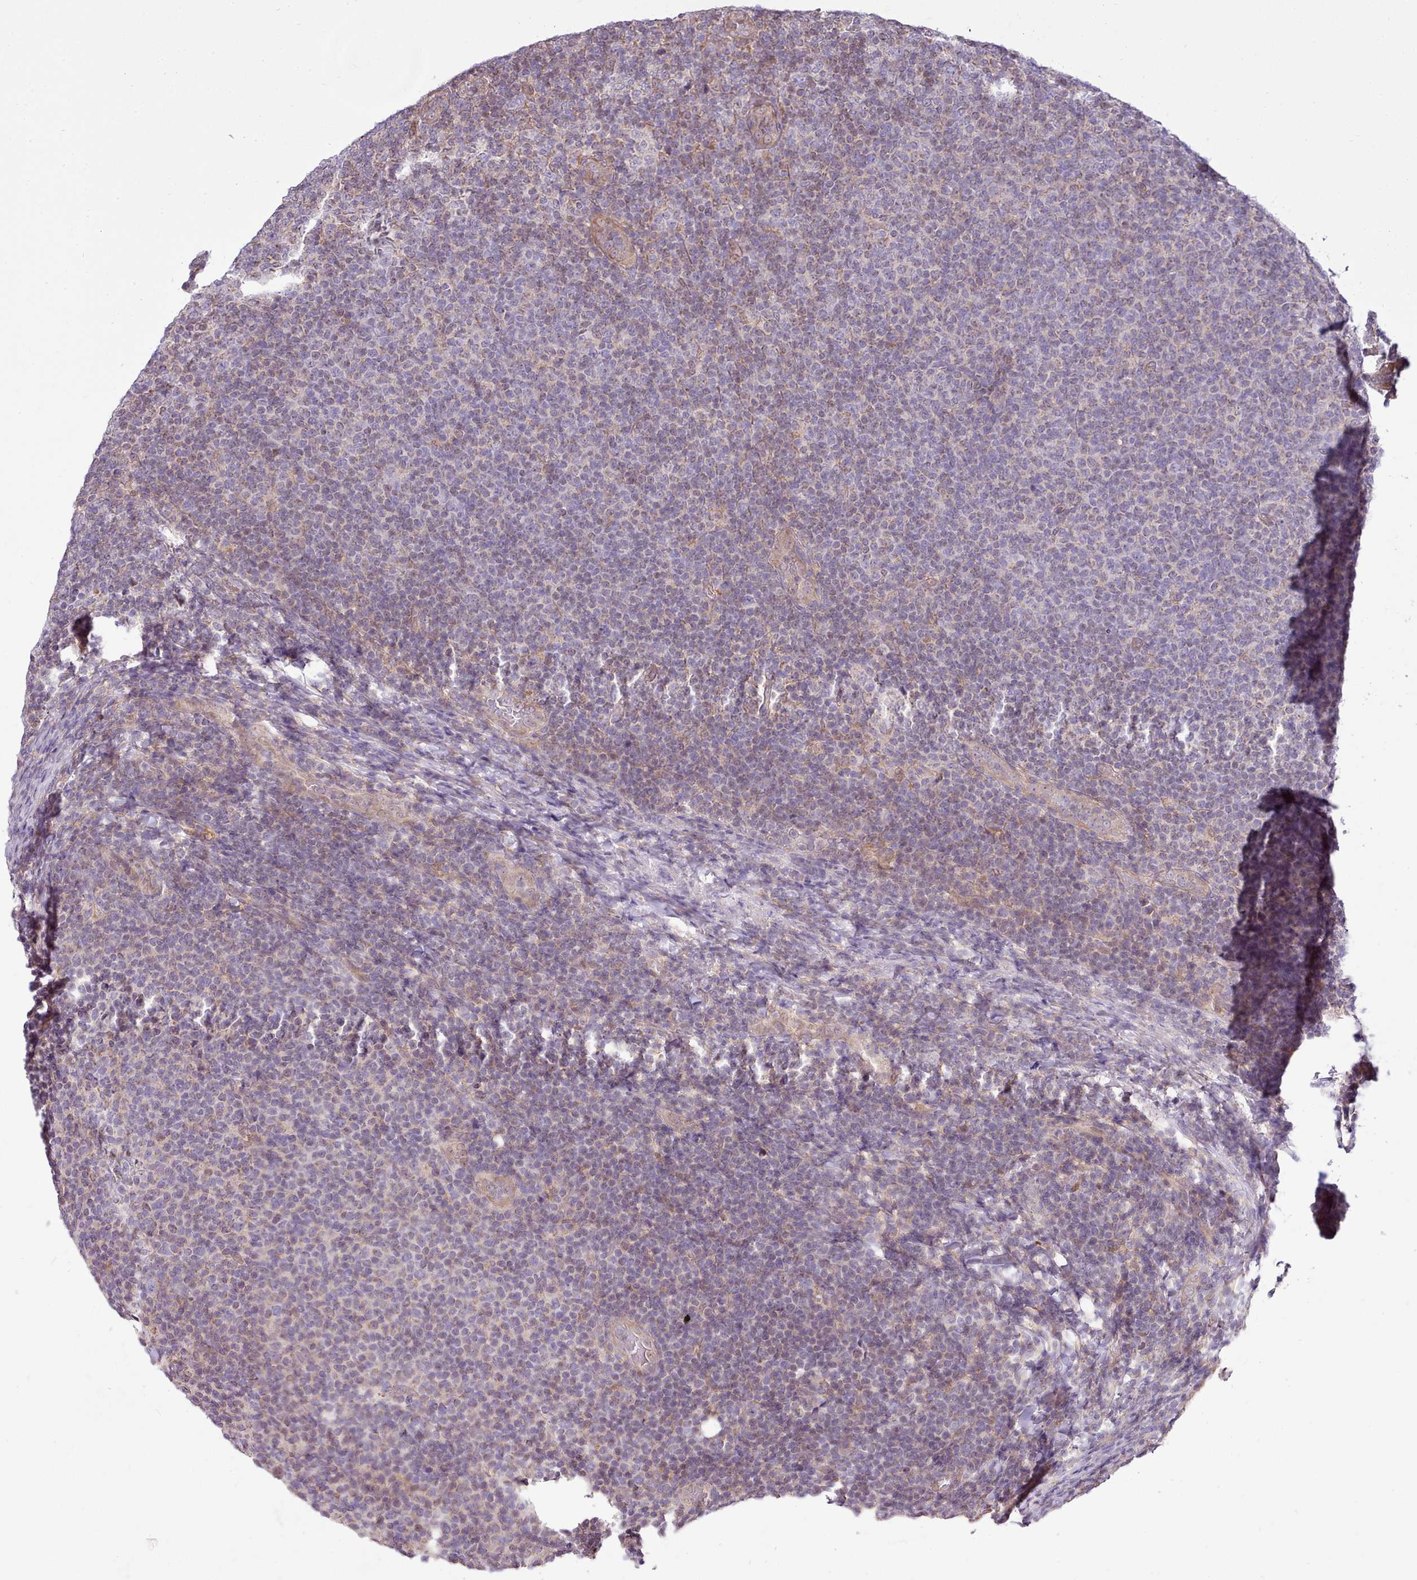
{"staining": {"intensity": "weak", "quantity": "<25%", "location": "cytoplasmic/membranous"}, "tissue": "lymphoma", "cell_type": "Tumor cells", "image_type": "cancer", "snomed": [{"axis": "morphology", "description": "Malignant lymphoma, non-Hodgkin's type, Low grade"}, {"axis": "topography", "description": "Lymph node"}], "caption": "This is an immunohistochemistry photomicrograph of lymphoma. There is no expression in tumor cells.", "gene": "ARL2BP", "patient": {"sex": "male", "age": 66}}